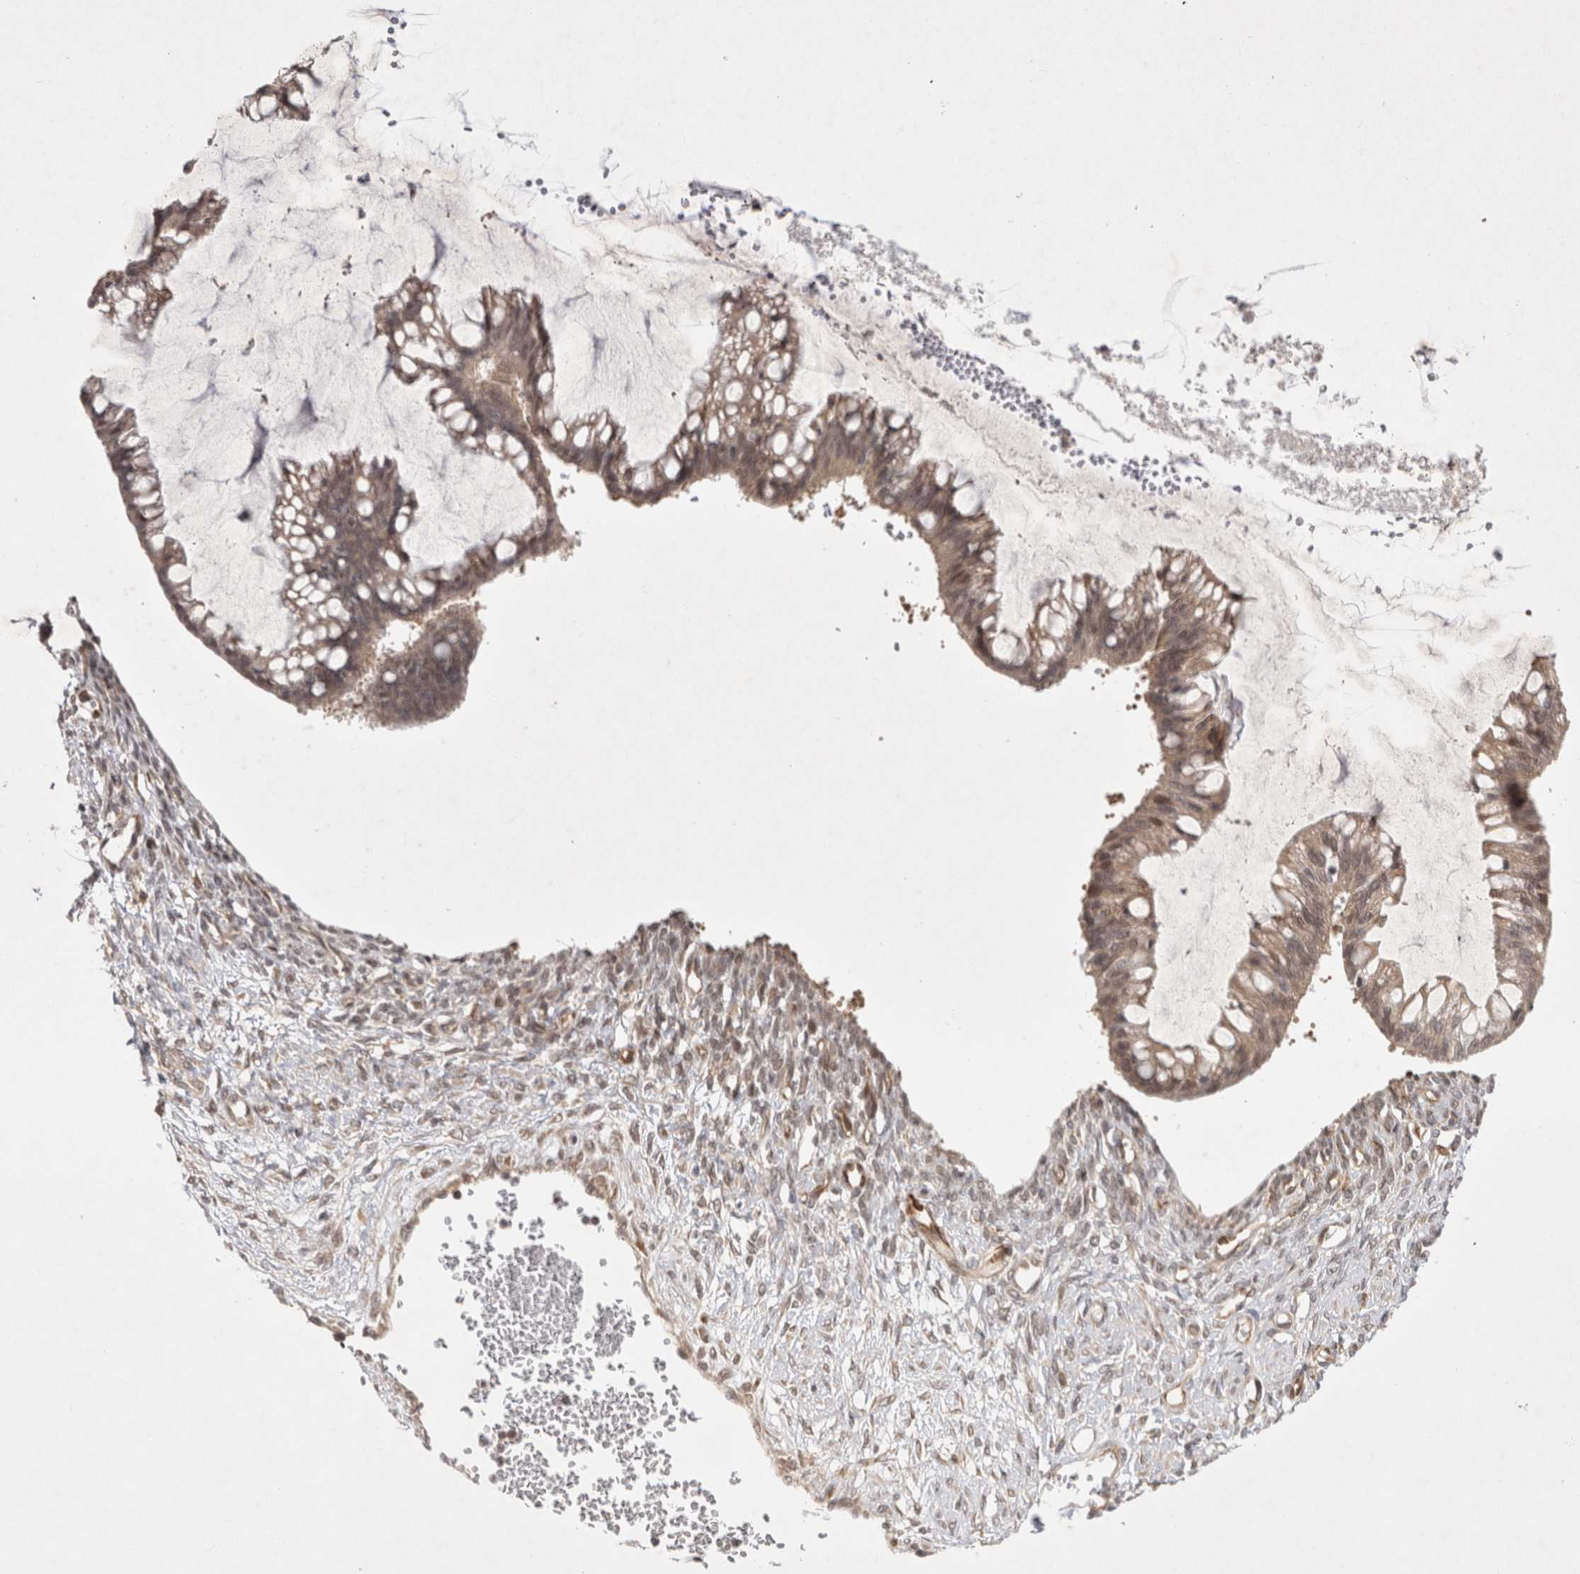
{"staining": {"intensity": "weak", "quantity": ">75%", "location": "cytoplasmic/membranous,nuclear"}, "tissue": "ovarian cancer", "cell_type": "Tumor cells", "image_type": "cancer", "snomed": [{"axis": "morphology", "description": "Cystadenocarcinoma, mucinous, NOS"}, {"axis": "topography", "description": "Ovary"}], "caption": "The photomicrograph exhibits immunohistochemical staining of ovarian mucinous cystadenocarcinoma. There is weak cytoplasmic/membranous and nuclear positivity is seen in about >75% of tumor cells. (Brightfield microscopy of DAB IHC at high magnification).", "gene": "ZNF318", "patient": {"sex": "female", "age": 73}}